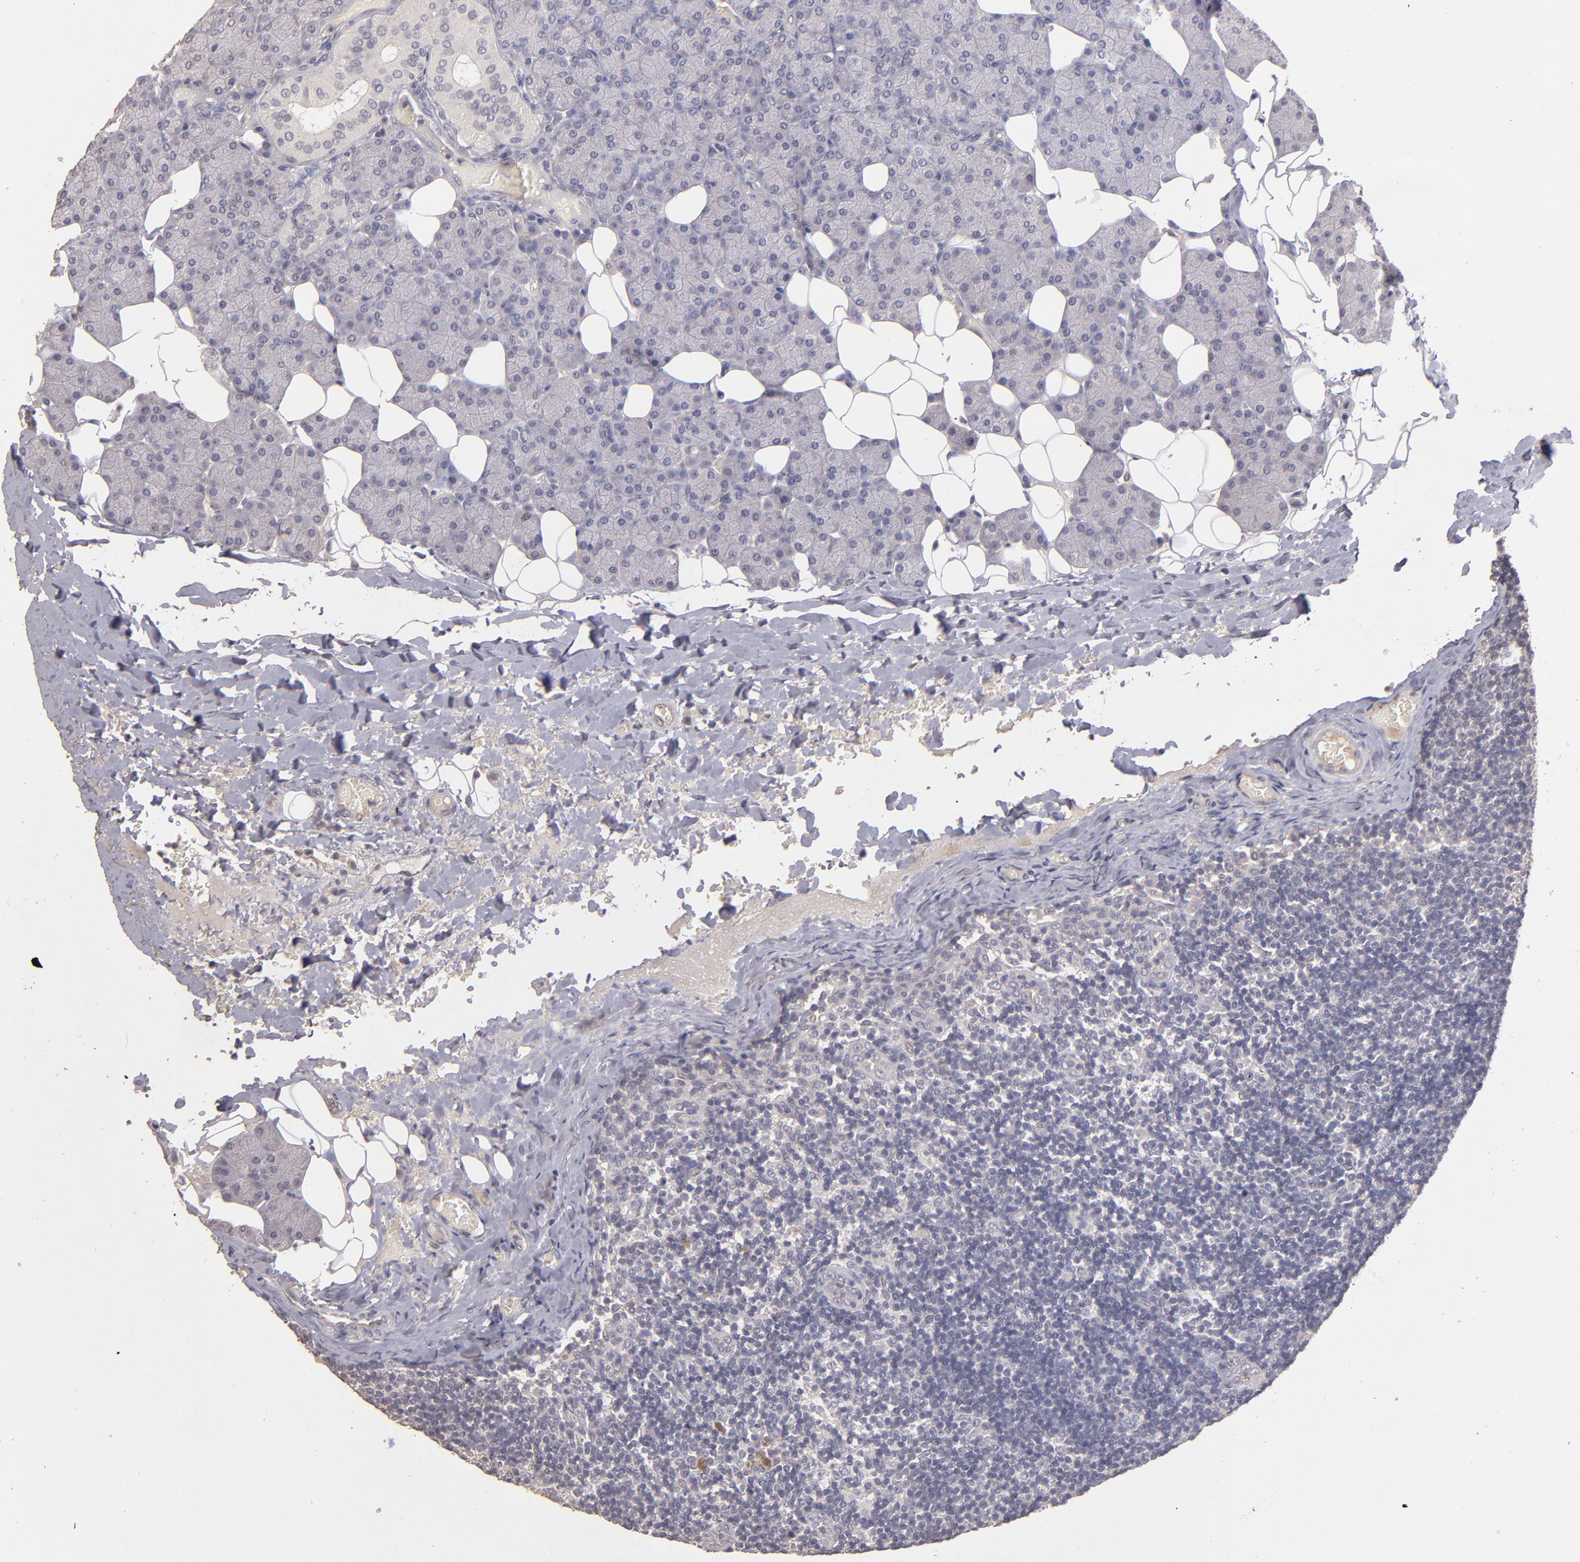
{"staining": {"intensity": "negative", "quantity": "none", "location": "none"}, "tissue": "lymph node", "cell_type": "Non-germinal center cells", "image_type": "normal", "snomed": [{"axis": "morphology", "description": "Normal tissue, NOS"}, {"axis": "topography", "description": "Lymph node"}, {"axis": "topography", "description": "Salivary gland"}], "caption": "IHC of benign lymph node reveals no positivity in non-germinal center cells. Brightfield microscopy of IHC stained with DAB (3,3'-diaminobenzidine) (brown) and hematoxylin (blue), captured at high magnification.", "gene": "GNAZ", "patient": {"sex": "male", "age": 8}}